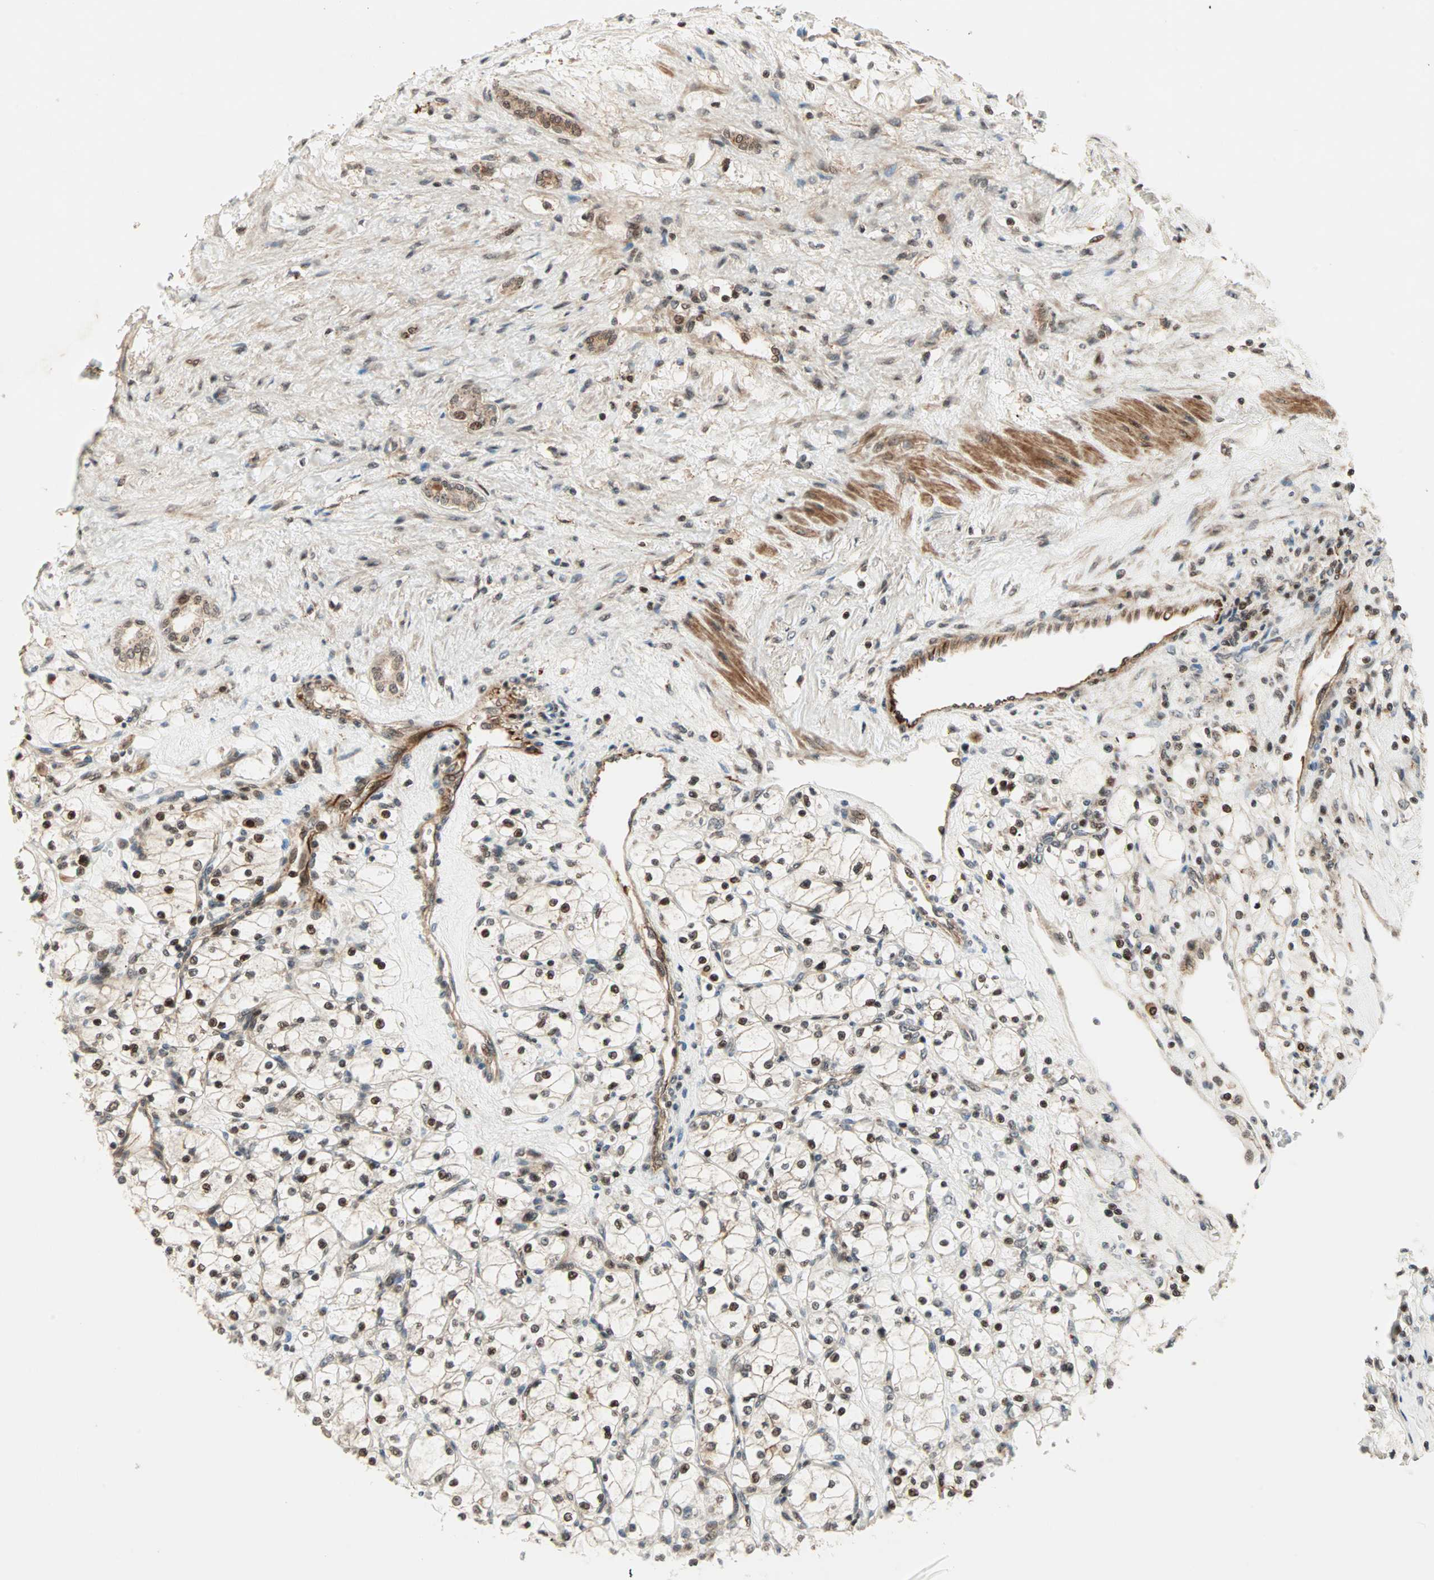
{"staining": {"intensity": "moderate", "quantity": ">75%", "location": "cytoplasmic/membranous,nuclear"}, "tissue": "renal cancer", "cell_type": "Tumor cells", "image_type": "cancer", "snomed": [{"axis": "morphology", "description": "Adenocarcinoma, NOS"}, {"axis": "topography", "description": "Kidney"}], "caption": "This histopathology image exhibits immunohistochemistry (IHC) staining of adenocarcinoma (renal), with medium moderate cytoplasmic/membranous and nuclear expression in about >75% of tumor cells.", "gene": "ZBED9", "patient": {"sex": "female", "age": 83}}